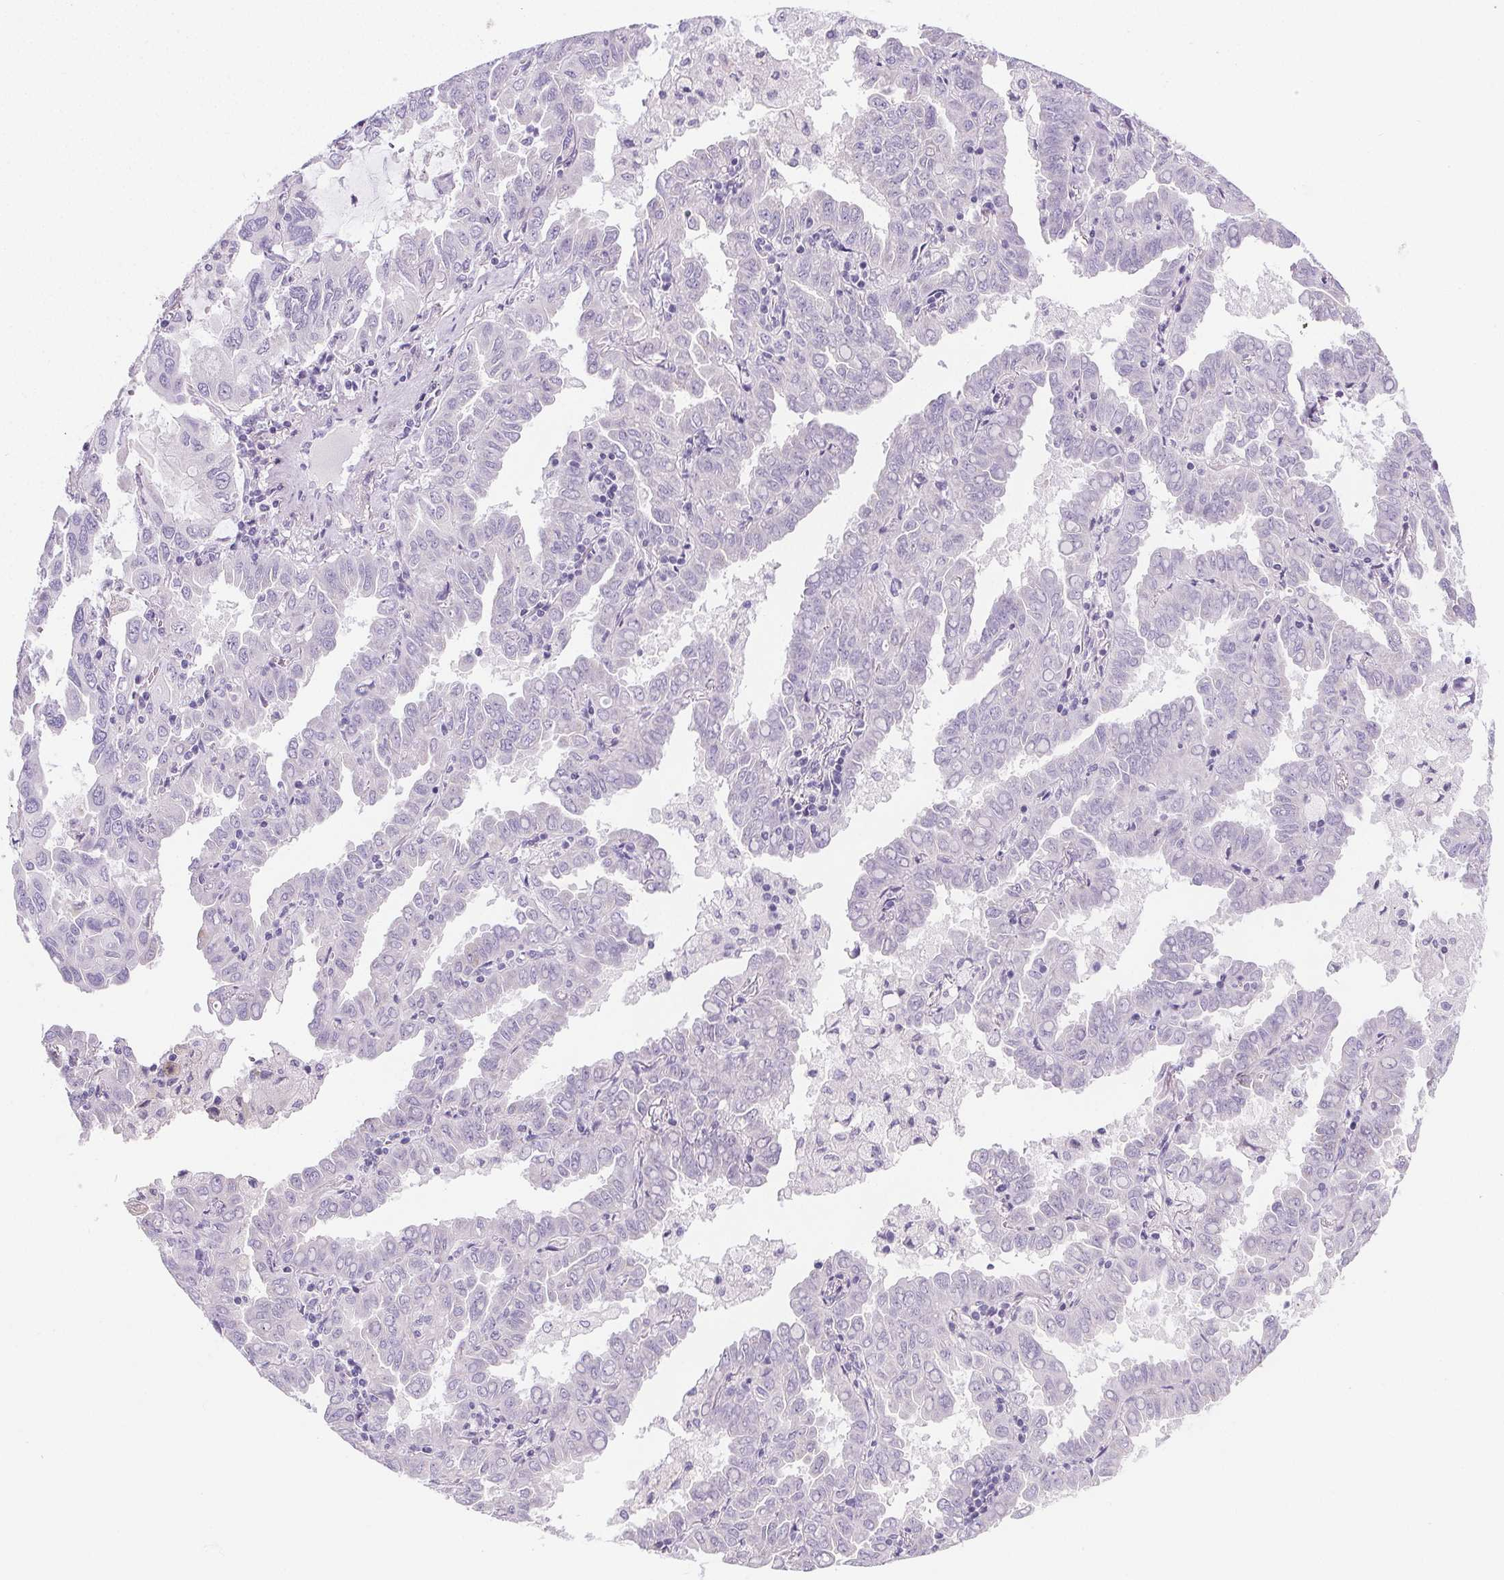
{"staining": {"intensity": "negative", "quantity": "none", "location": "none"}, "tissue": "lung cancer", "cell_type": "Tumor cells", "image_type": "cancer", "snomed": [{"axis": "morphology", "description": "Adenocarcinoma, NOS"}, {"axis": "topography", "description": "Lung"}], "caption": "Immunohistochemistry (IHC) of human adenocarcinoma (lung) displays no expression in tumor cells.", "gene": "ELAVL2", "patient": {"sex": "male", "age": 64}}